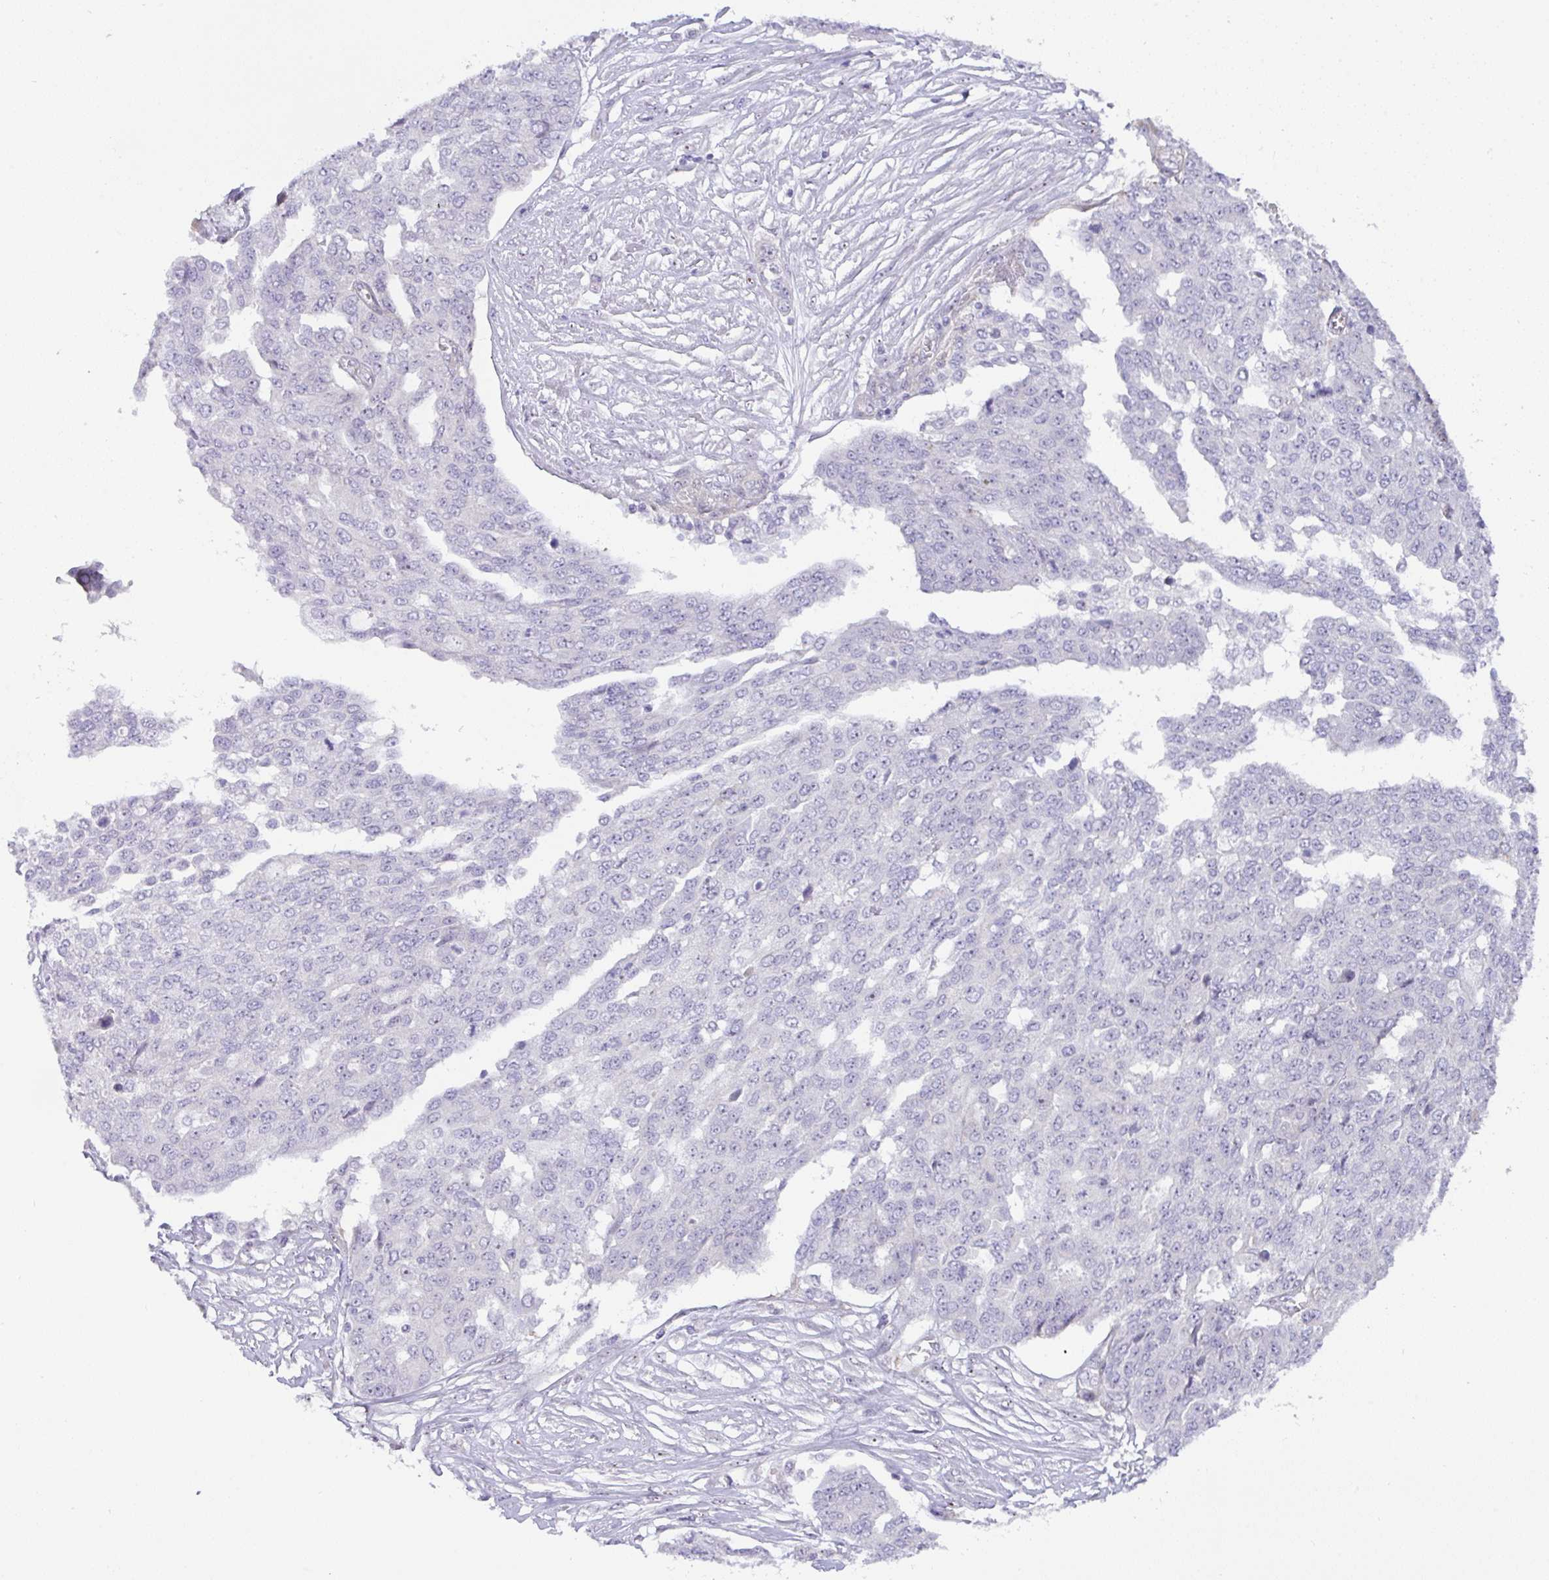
{"staining": {"intensity": "negative", "quantity": "none", "location": "none"}, "tissue": "ovarian cancer", "cell_type": "Tumor cells", "image_type": "cancer", "snomed": [{"axis": "morphology", "description": "Cystadenocarcinoma, serous, NOS"}, {"axis": "topography", "description": "Soft tissue"}, {"axis": "topography", "description": "Ovary"}], "caption": "Immunohistochemistry micrograph of human ovarian serous cystadenocarcinoma stained for a protein (brown), which displays no positivity in tumor cells.", "gene": "MXRA8", "patient": {"sex": "female", "age": 57}}